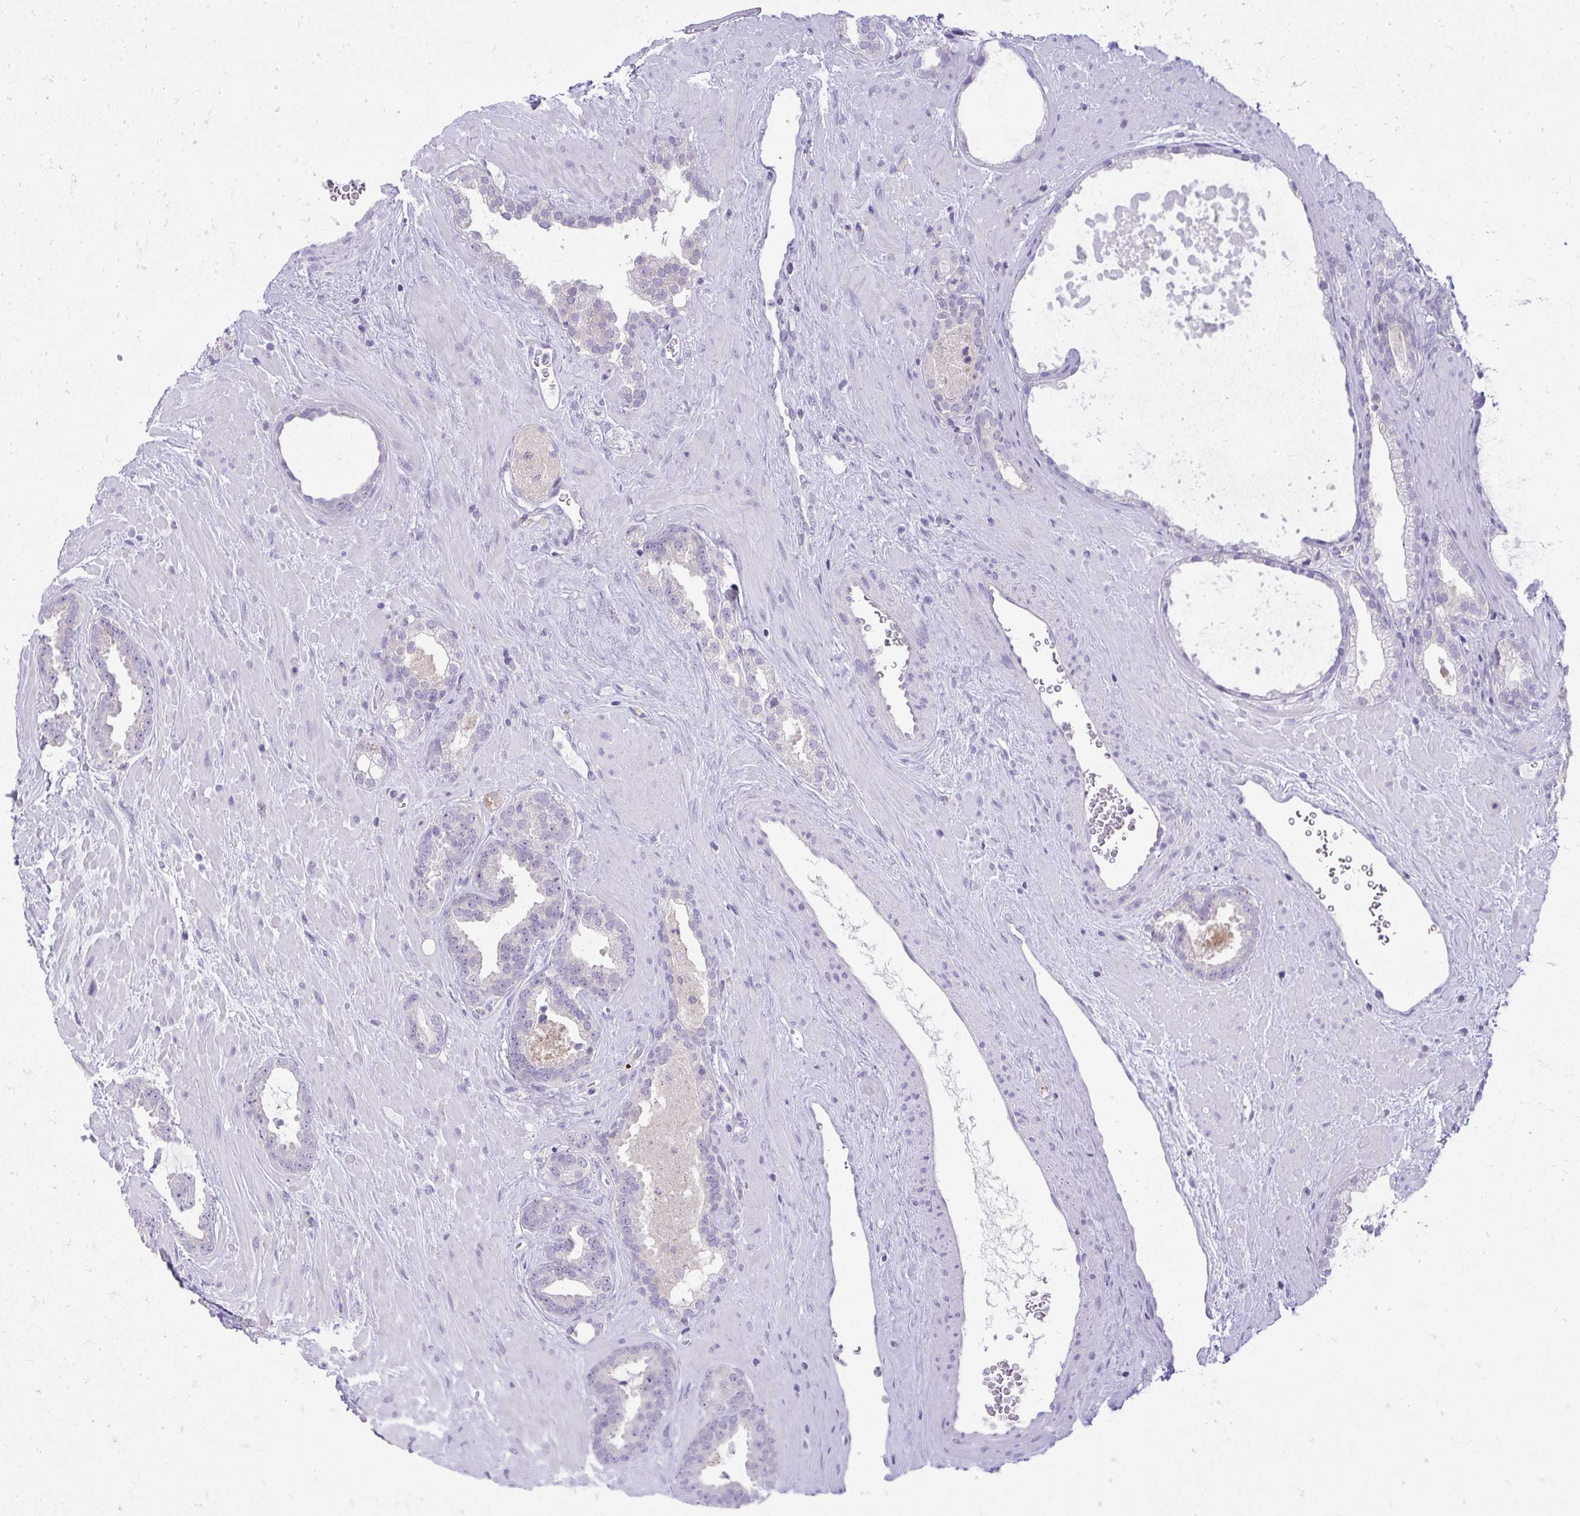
{"staining": {"intensity": "negative", "quantity": "none", "location": "none"}, "tissue": "prostate cancer", "cell_type": "Tumor cells", "image_type": "cancer", "snomed": [{"axis": "morphology", "description": "Adenocarcinoma, Low grade"}, {"axis": "topography", "description": "Prostate"}], "caption": "This is an immunohistochemistry image of low-grade adenocarcinoma (prostate). There is no staining in tumor cells.", "gene": "VPS4B", "patient": {"sex": "male", "age": 62}}